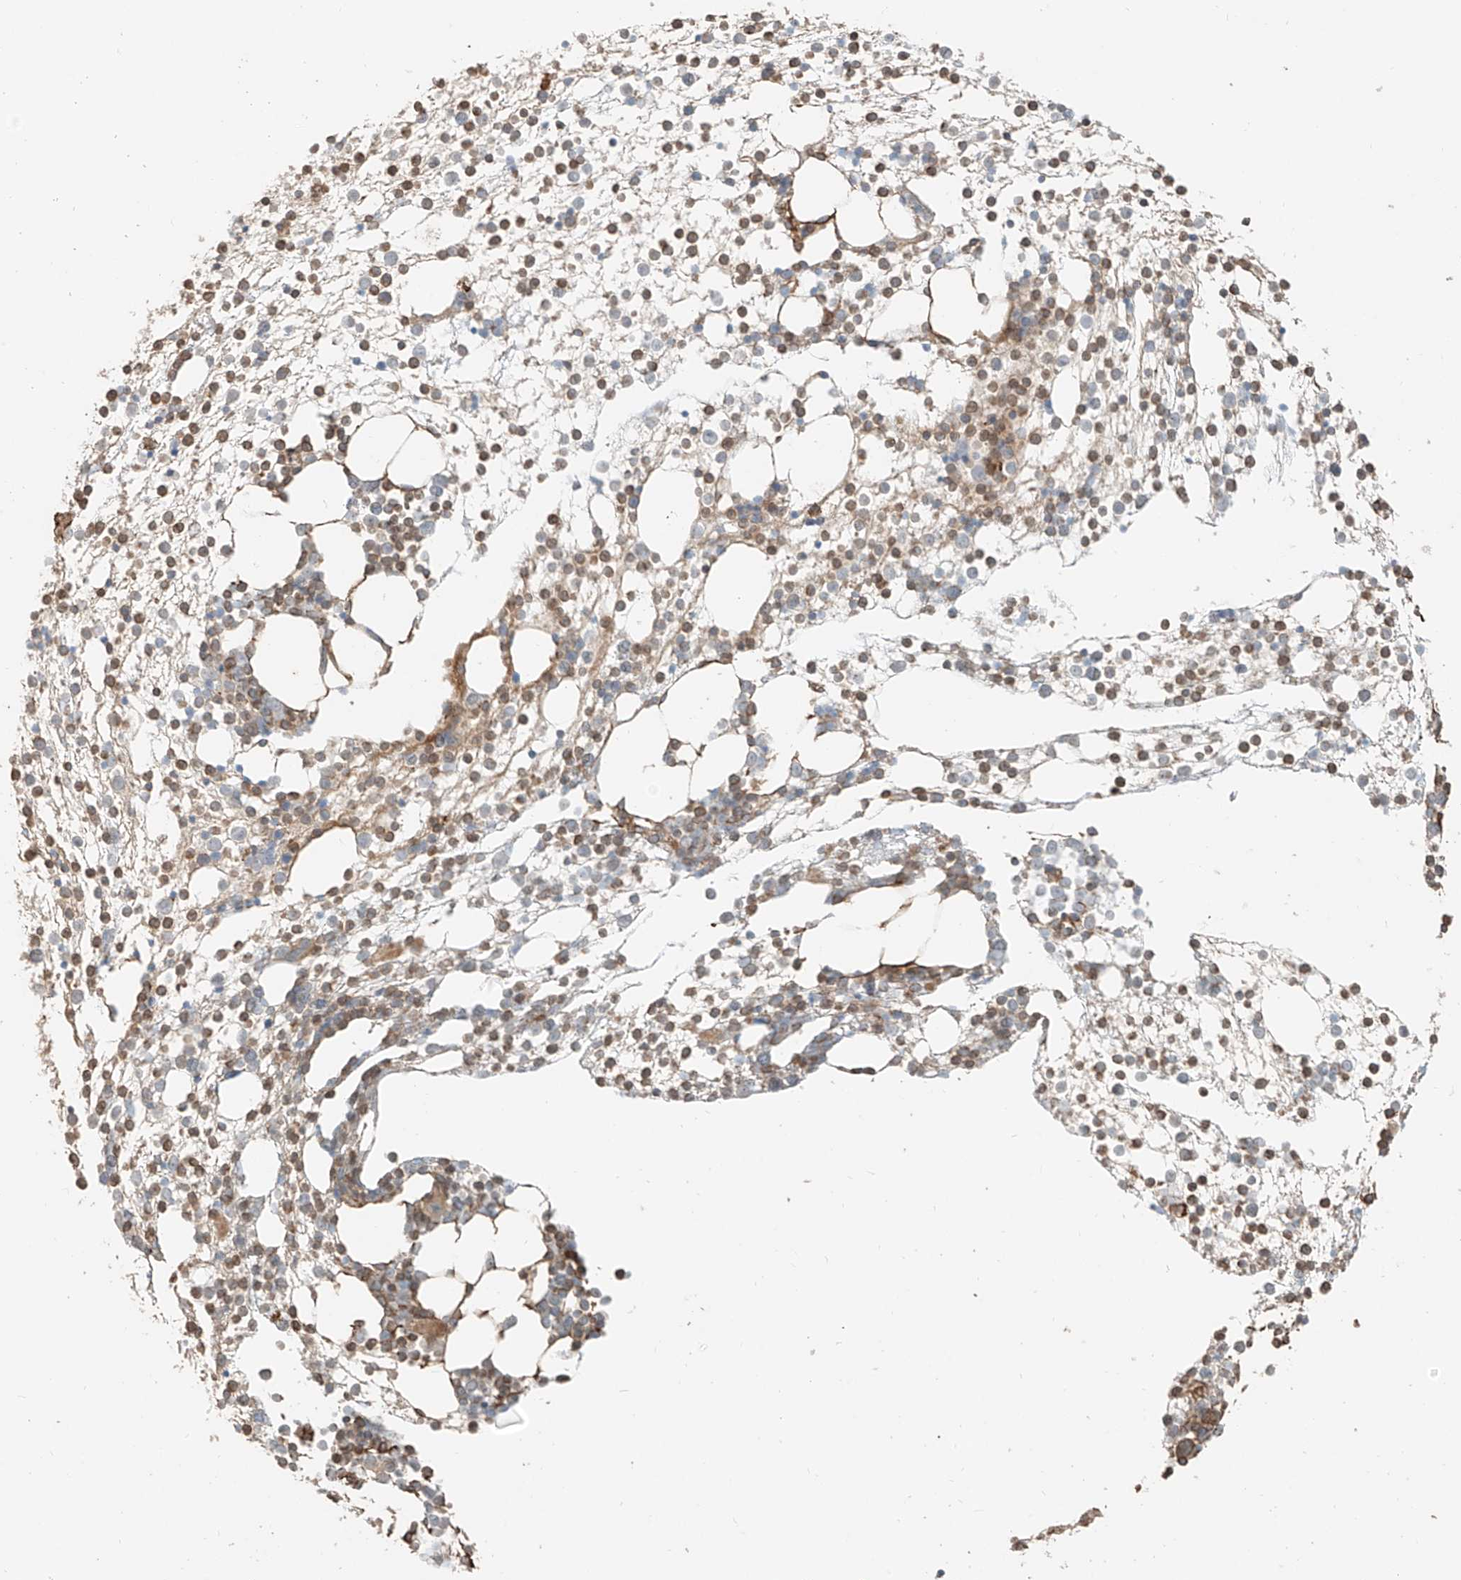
{"staining": {"intensity": "weak", "quantity": ">75%", "location": "cytoplasmic/membranous"}, "tissue": "bone marrow", "cell_type": "Hematopoietic cells", "image_type": "normal", "snomed": [{"axis": "morphology", "description": "Normal tissue, NOS"}, {"axis": "topography", "description": "Bone marrow"}], "caption": "A high-resolution photomicrograph shows immunohistochemistry staining of benign bone marrow, which exhibits weak cytoplasmic/membranous staining in approximately >75% of hematopoietic cells.", "gene": "ANKZF1", "patient": {"sex": "male", "age": 54}}